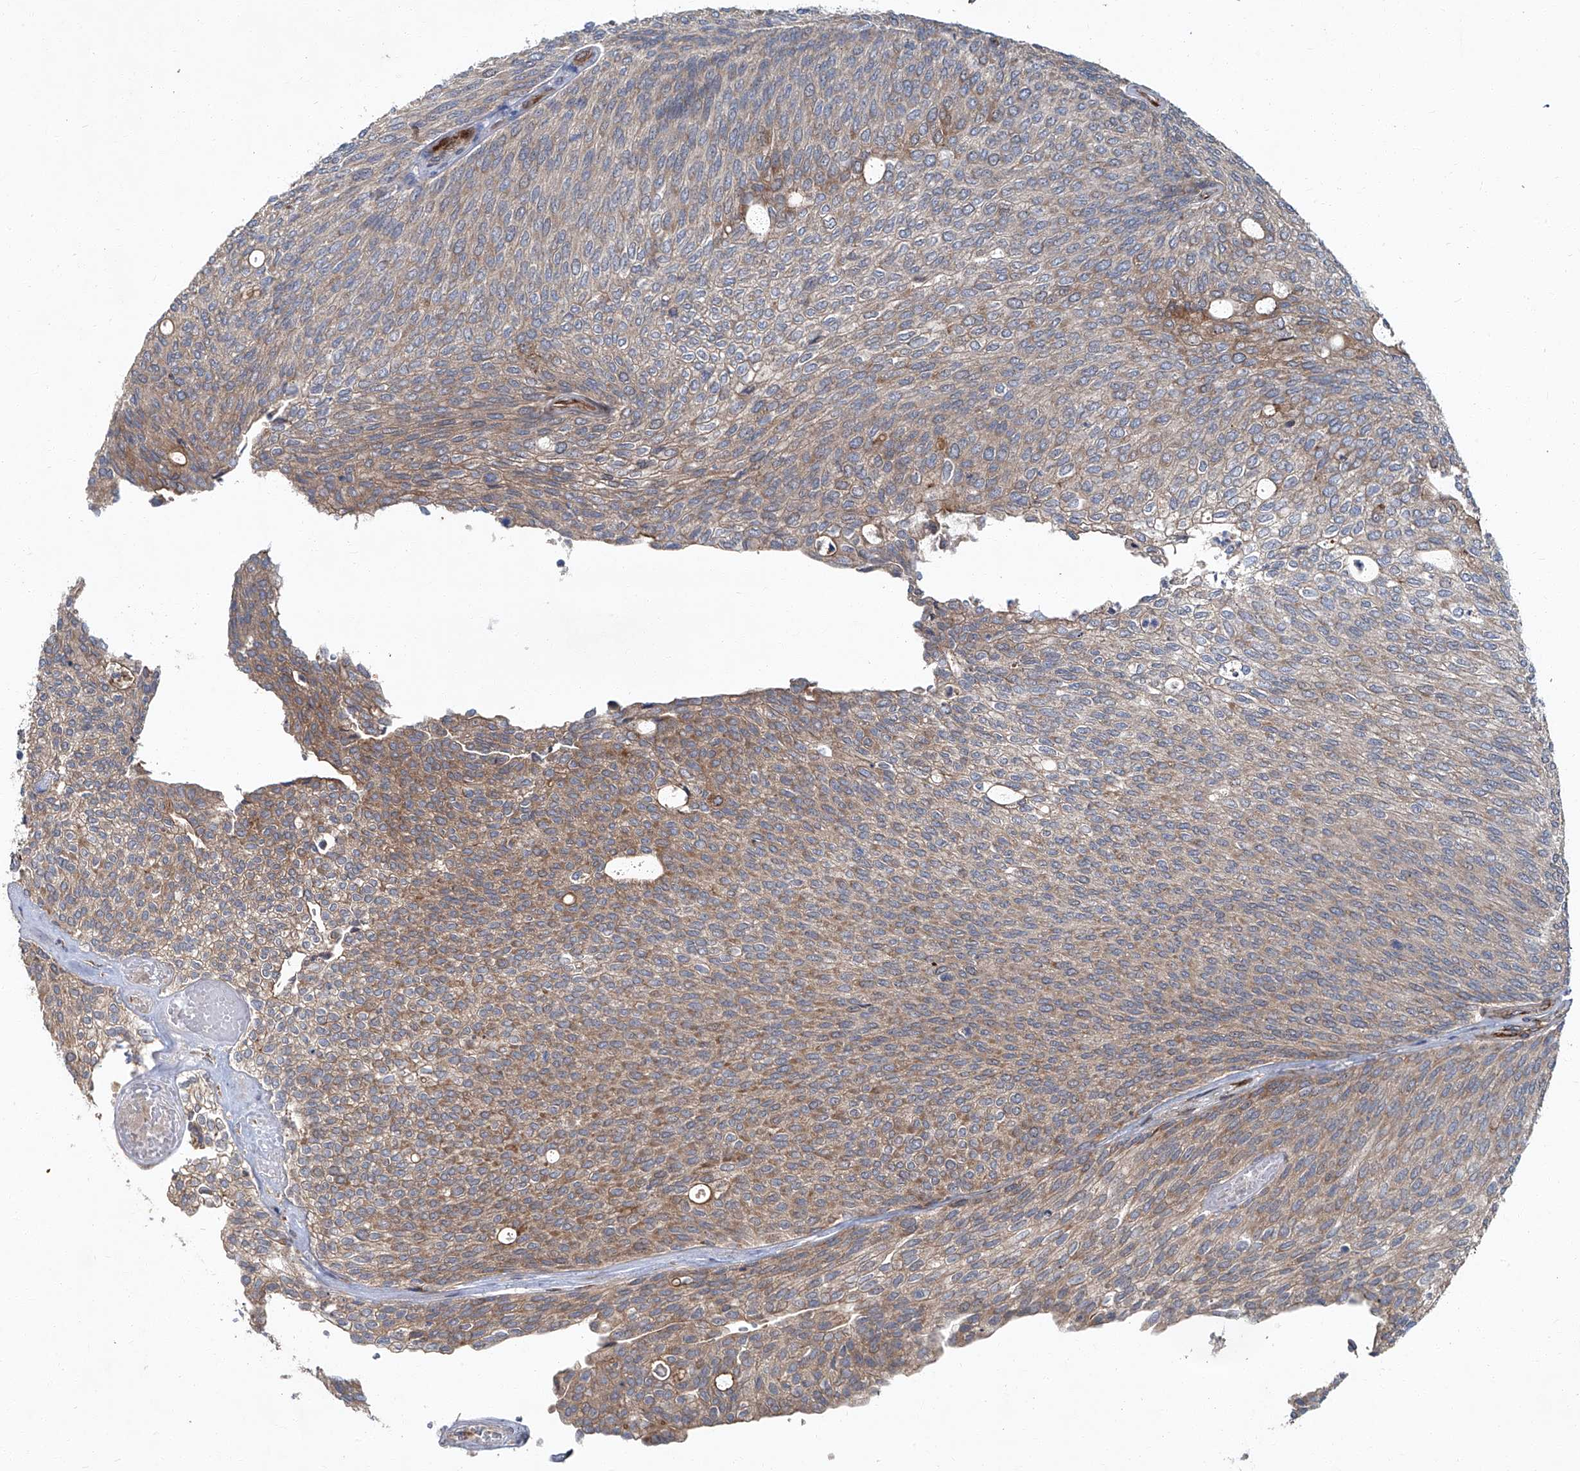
{"staining": {"intensity": "moderate", "quantity": "25%-75%", "location": "cytoplasmic/membranous"}, "tissue": "urothelial cancer", "cell_type": "Tumor cells", "image_type": "cancer", "snomed": [{"axis": "morphology", "description": "Urothelial carcinoma, Low grade"}, {"axis": "topography", "description": "Urinary bladder"}], "caption": "Low-grade urothelial carcinoma stained with IHC displays moderate cytoplasmic/membranous expression in about 25%-75% of tumor cells. (Stains: DAB (3,3'-diaminobenzidine) in brown, nuclei in blue, Microscopy: brightfield microscopy at high magnification).", "gene": "GPR132", "patient": {"sex": "female", "age": 79}}